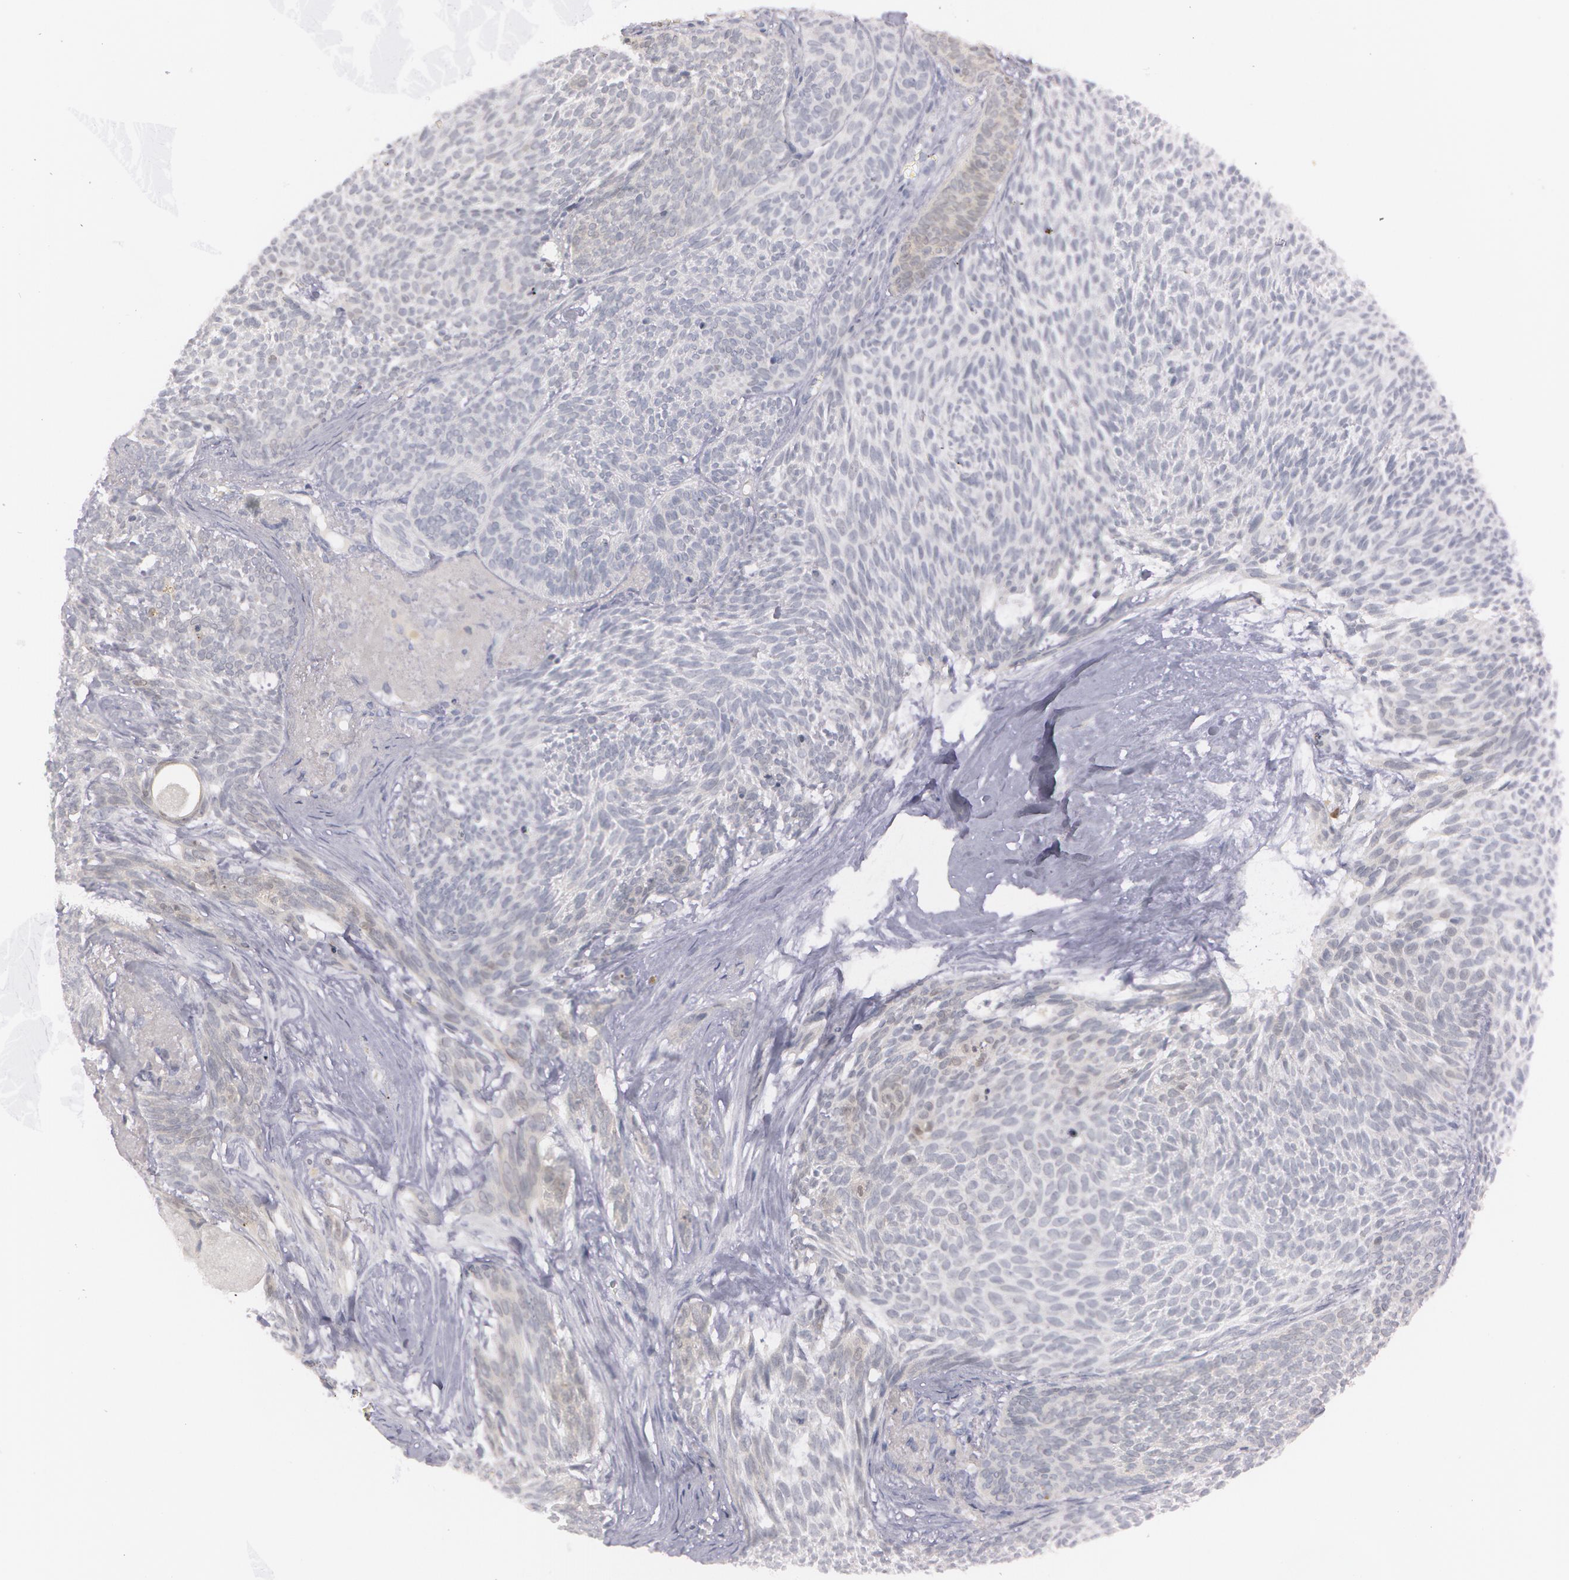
{"staining": {"intensity": "negative", "quantity": "none", "location": "none"}, "tissue": "skin cancer", "cell_type": "Tumor cells", "image_type": "cancer", "snomed": [{"axis": "morphology", "description": "Basal cell carcinoma"}, {"axis": "topography", "description": "Skin"}], "caption": "A high-resolution histopathology image shows immunohistochemistry (IHC) staining of skin basal cell carcinoma, which reveals no significant expression in tumor cells.", "gene": "IL1RN", "patient": {"sex": "male", "age": 84}}